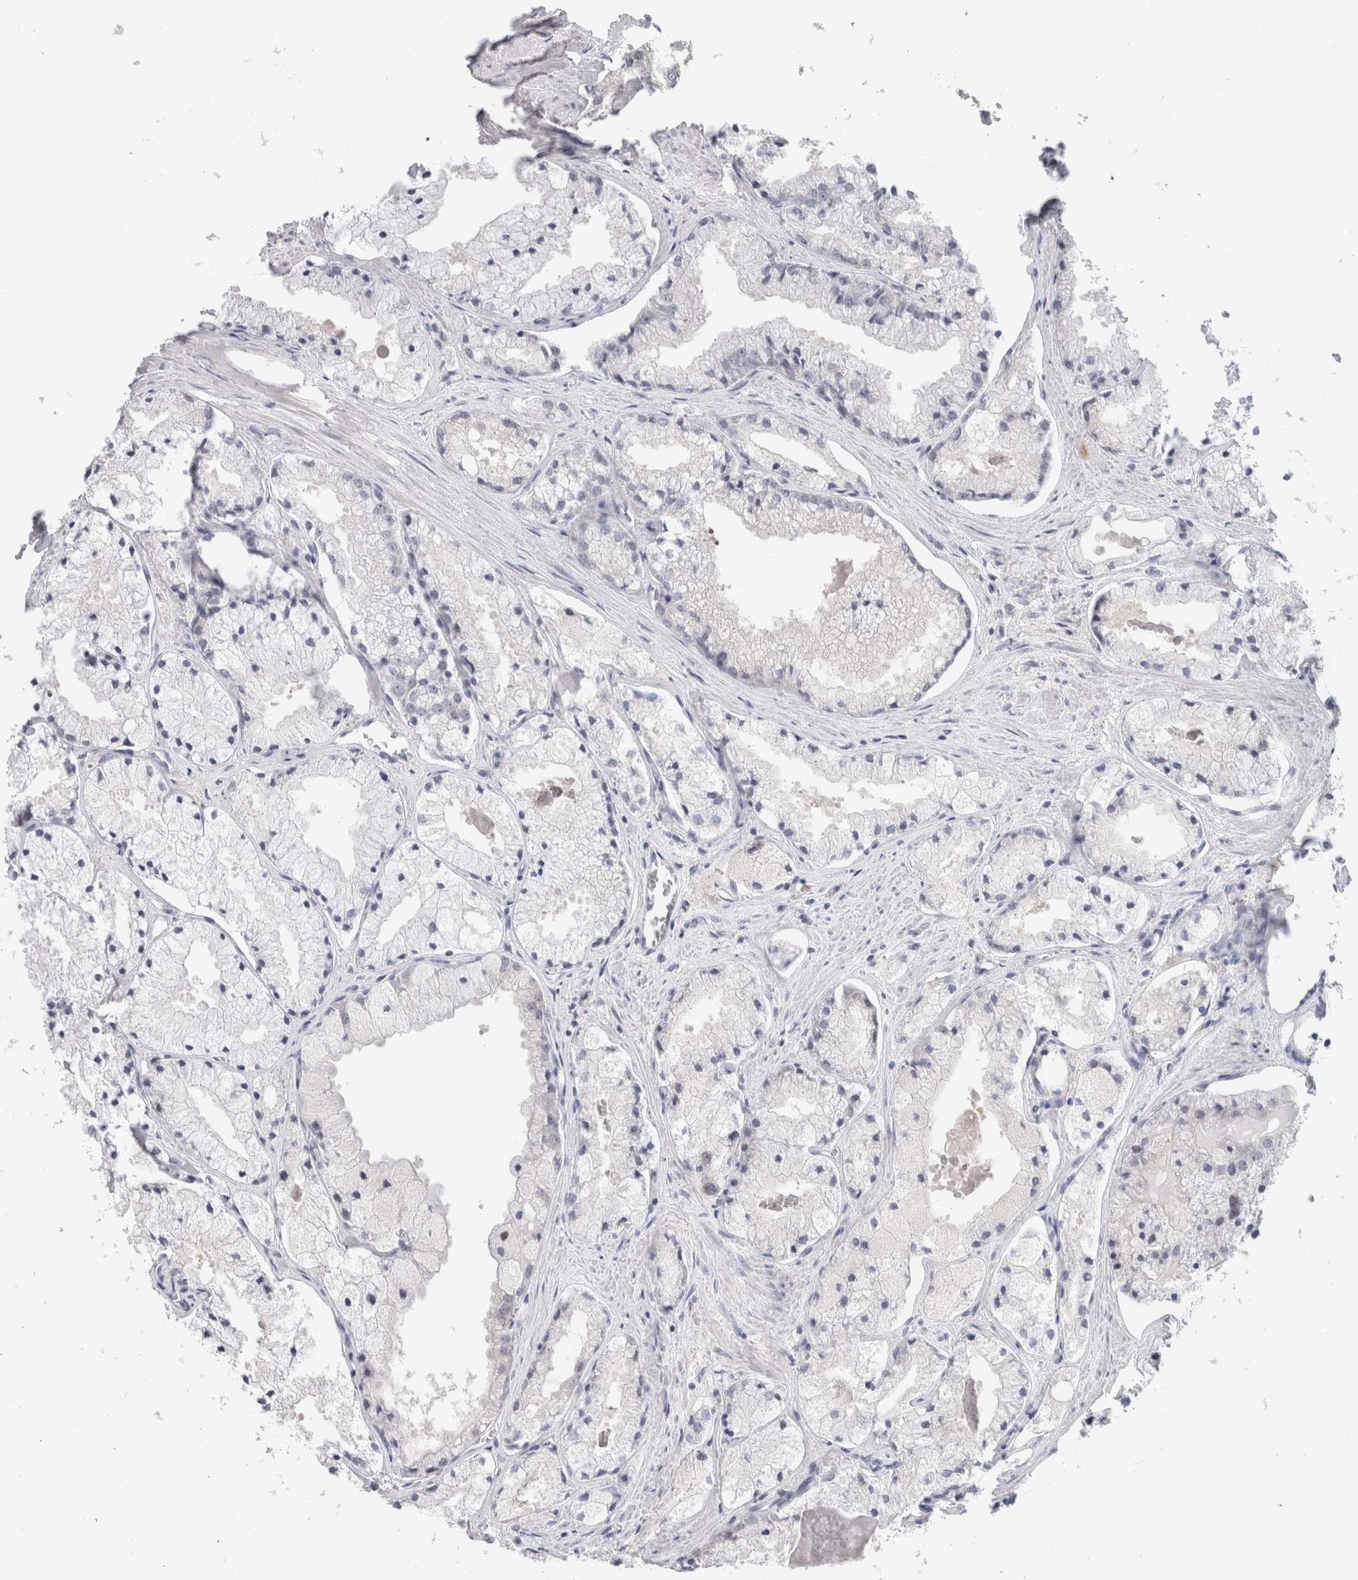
{"staining": {"intensity": "negative", "quantity": "none", "location": "none"}, "tissue": "prostate cancer", "cell_type": "Tumor cells", "image_type": "cancer", "snomed": [{"axis": "morphology", "description": "Adenocarcinoma, High grade"}, {"axis": "topography", "description": "Prostate"}], "caption": "A micrograph of human prostate high-grade adenocarcinoma is negative for staining in tumor cells. The staining was performed using DAB (3,3'-diaminobenzidine) to visualize the protein expression in brown, while the nuclei were stained in blue with hematoxylin (Magnification: 20x).", "gene": "ZNF521", "patient": {"sex": "male", "age": 50}}